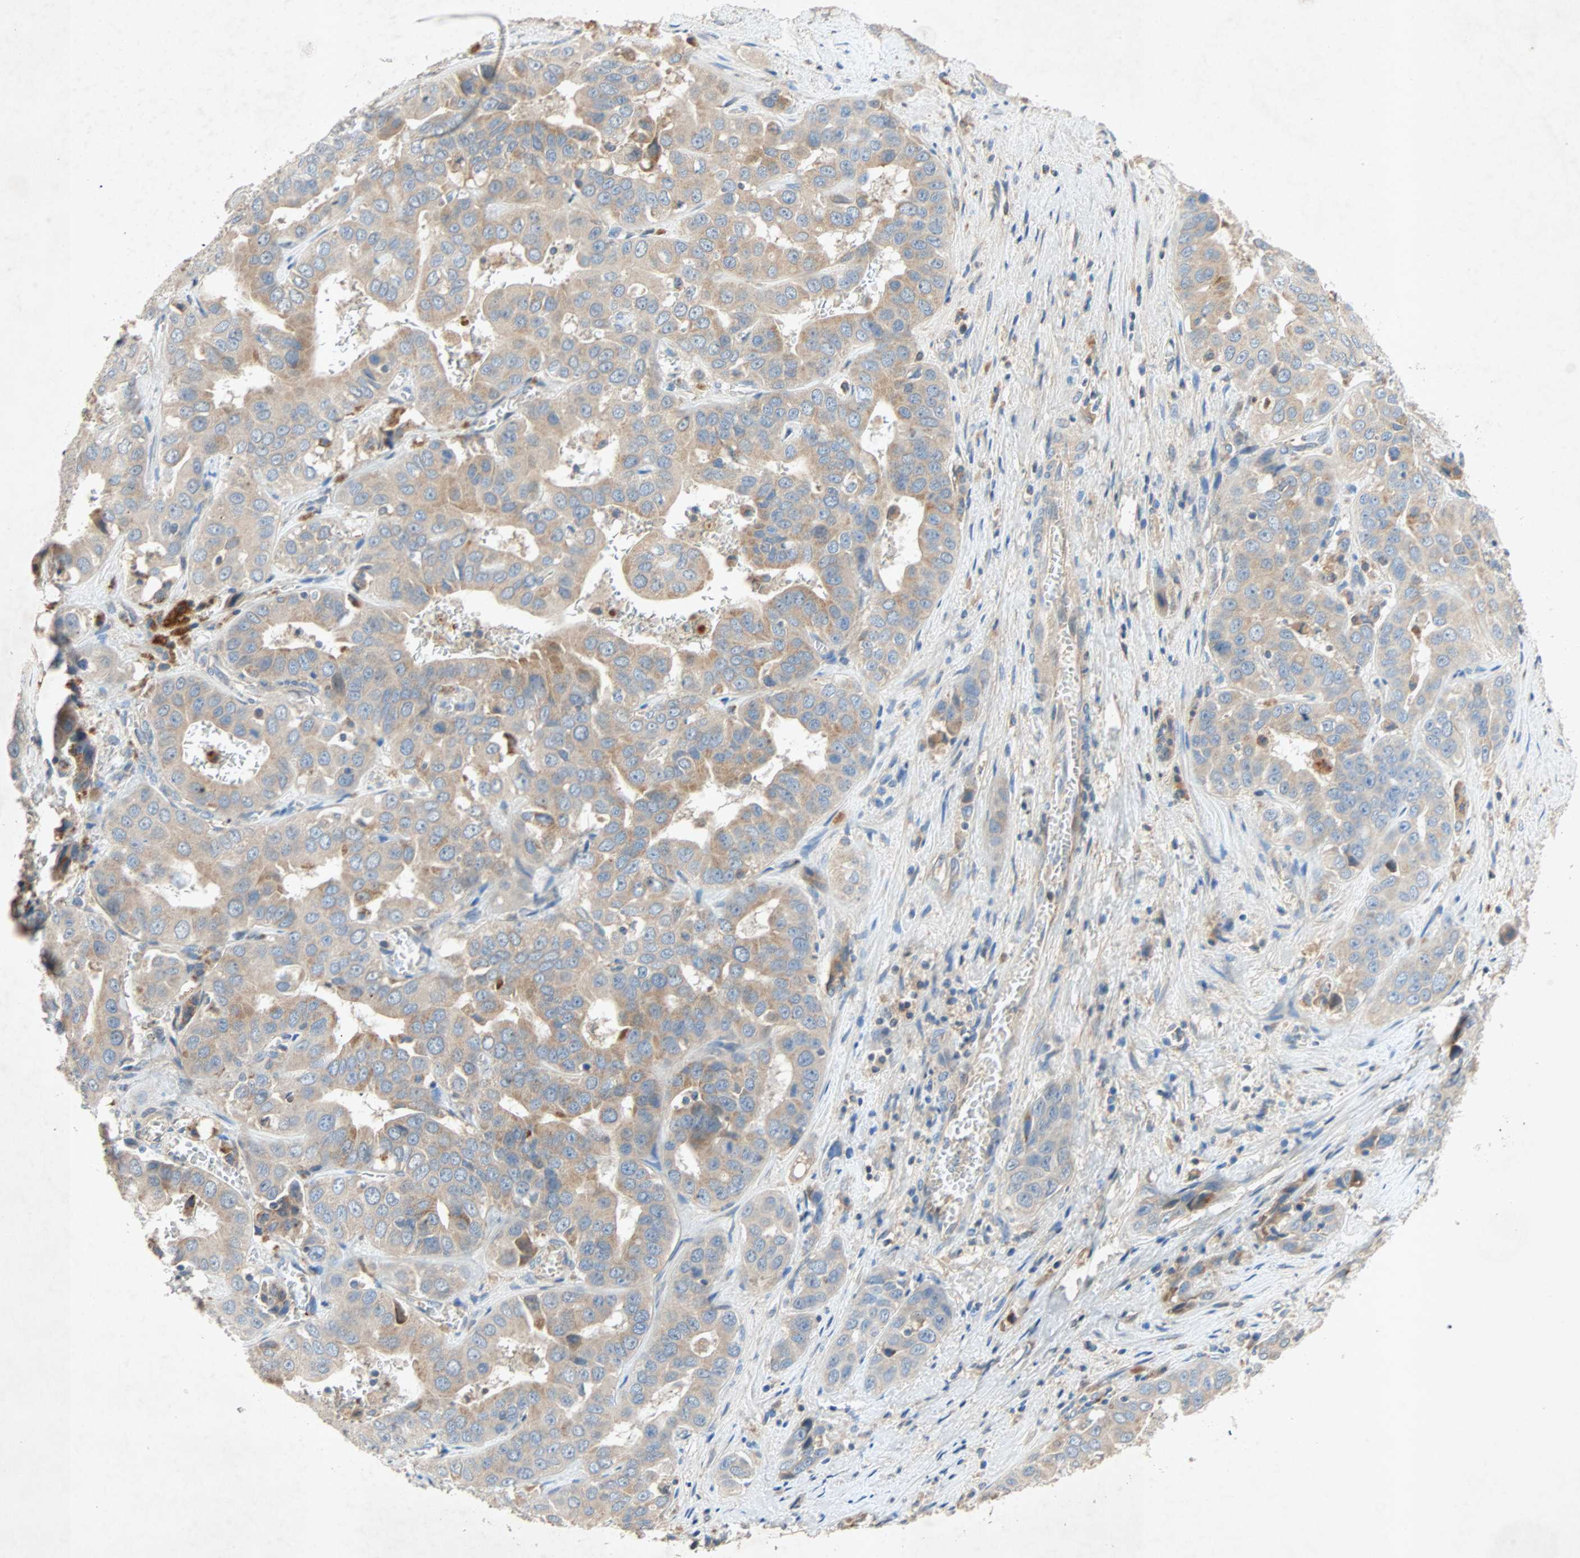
{"staining": {"intensity": "weak", "quantity": ">75%", "location": "cytoplasmic/membranous"}, "tissue": "liver cancer", "cell_type": "Tumor cells", "image_type": "cancer", "snomed": [{"axis": "morphology", "description": "Cholangiocarcinoma"}, {"axis": "topography", "description": "Liver"}], "caption": "About >75% of tumor cells in human liver cholangiocarcinoma show weak cytoplasmic/membranous protein positivity as visualized by brown immunohistochemical staining.", "gene": "XYLT1", "patient": {"sex": "female", "age": 52}}